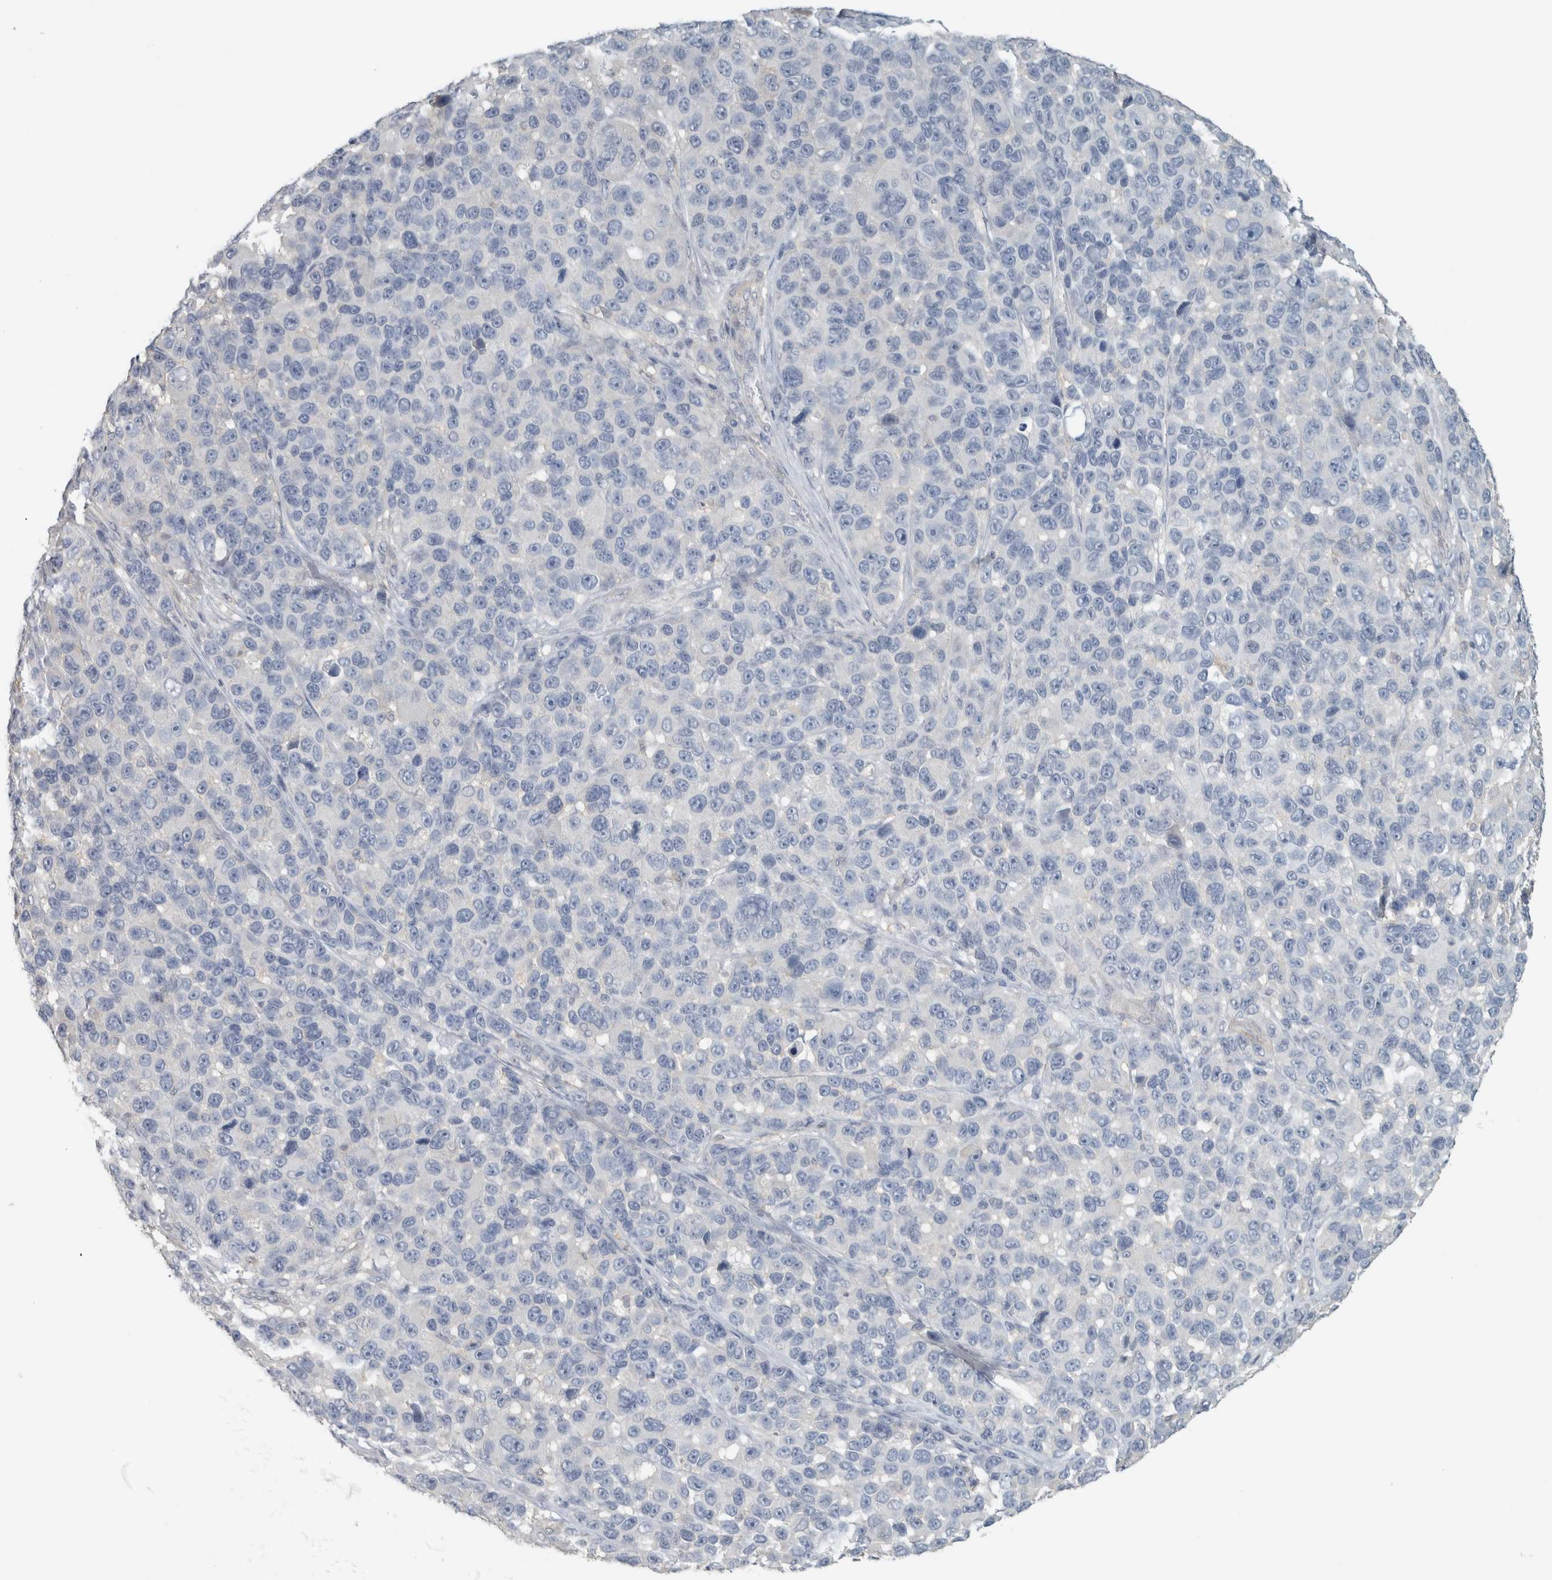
{"staining": {"intensity": "negative", "quantity": "none", "location": "none"}, "tissue": "melanoma", "cell_type": "Tumor cells", "image_type": "cancer", "snomed": [{"axis": "morphology", "description": "Malignant melanoma, NOS"}, {"axis": "topography", "description": "Skin"}], "caption": "An image of human malignant melanoma is negative for staining in tumor cells.", "gene": "SCIN", "patient": {"sex": "male", "age": 53}}